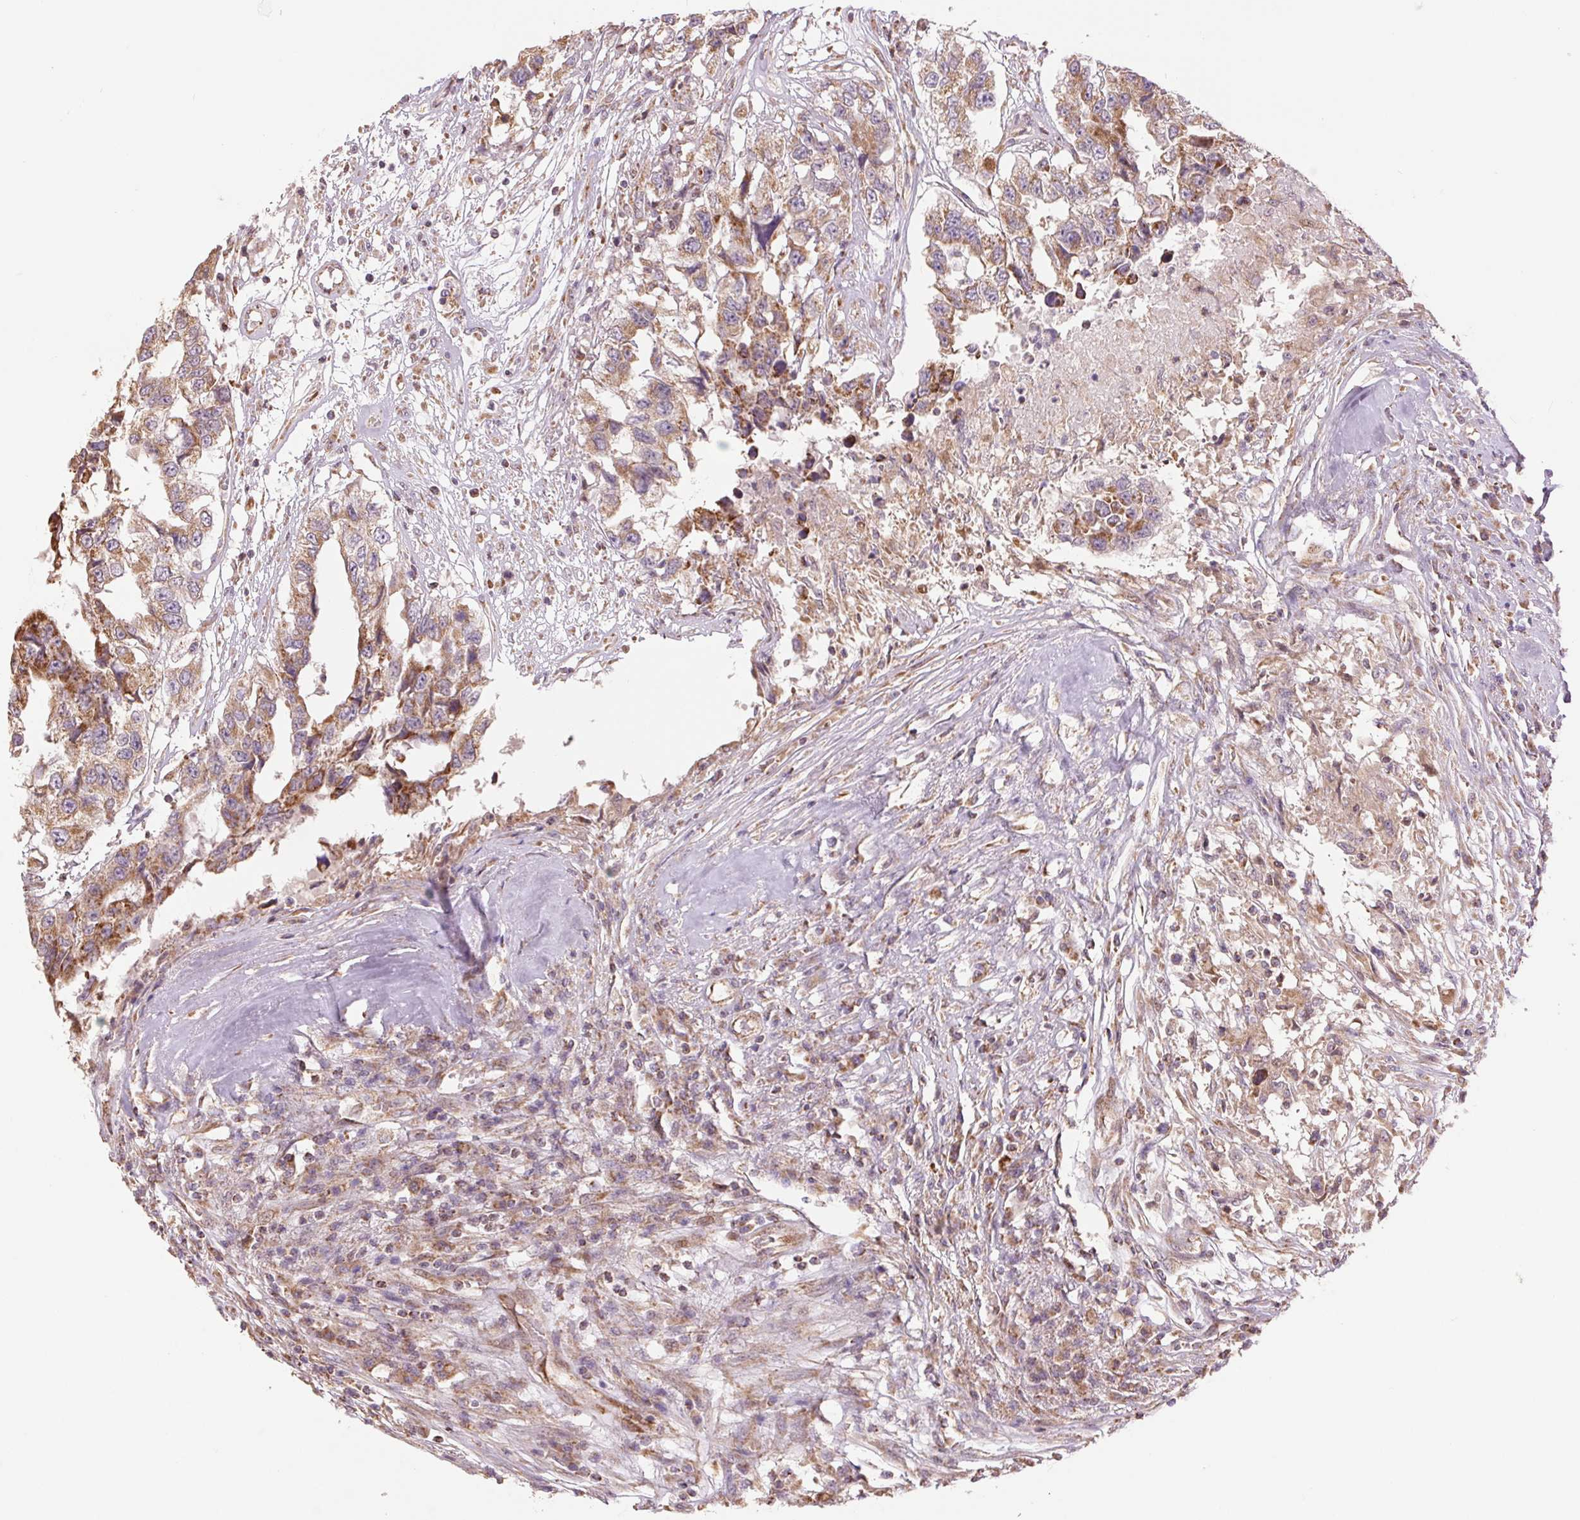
{"staining": {"intensity": "moderate", "quantity": ">75%", "location": "cytoplasmic/membranous"}, "tissue": "testis cancer", "cell_type": "Tumor cells", "image_type": "cancer", "snomed": [{"axis": "morphology", "description": "Carcinoma, Embryonal, NOS"}, {"axis": "topography", "description": "Testis"}], "caption": "About >75% of tumor cells in human testis embryonal carcinoma reveal moderate cytoplasmic/membranous protein staining as visualized by brown immunohistochemical staining.", "gene": "DGUOK", "patient": {"sex": "male", "age": 83}}